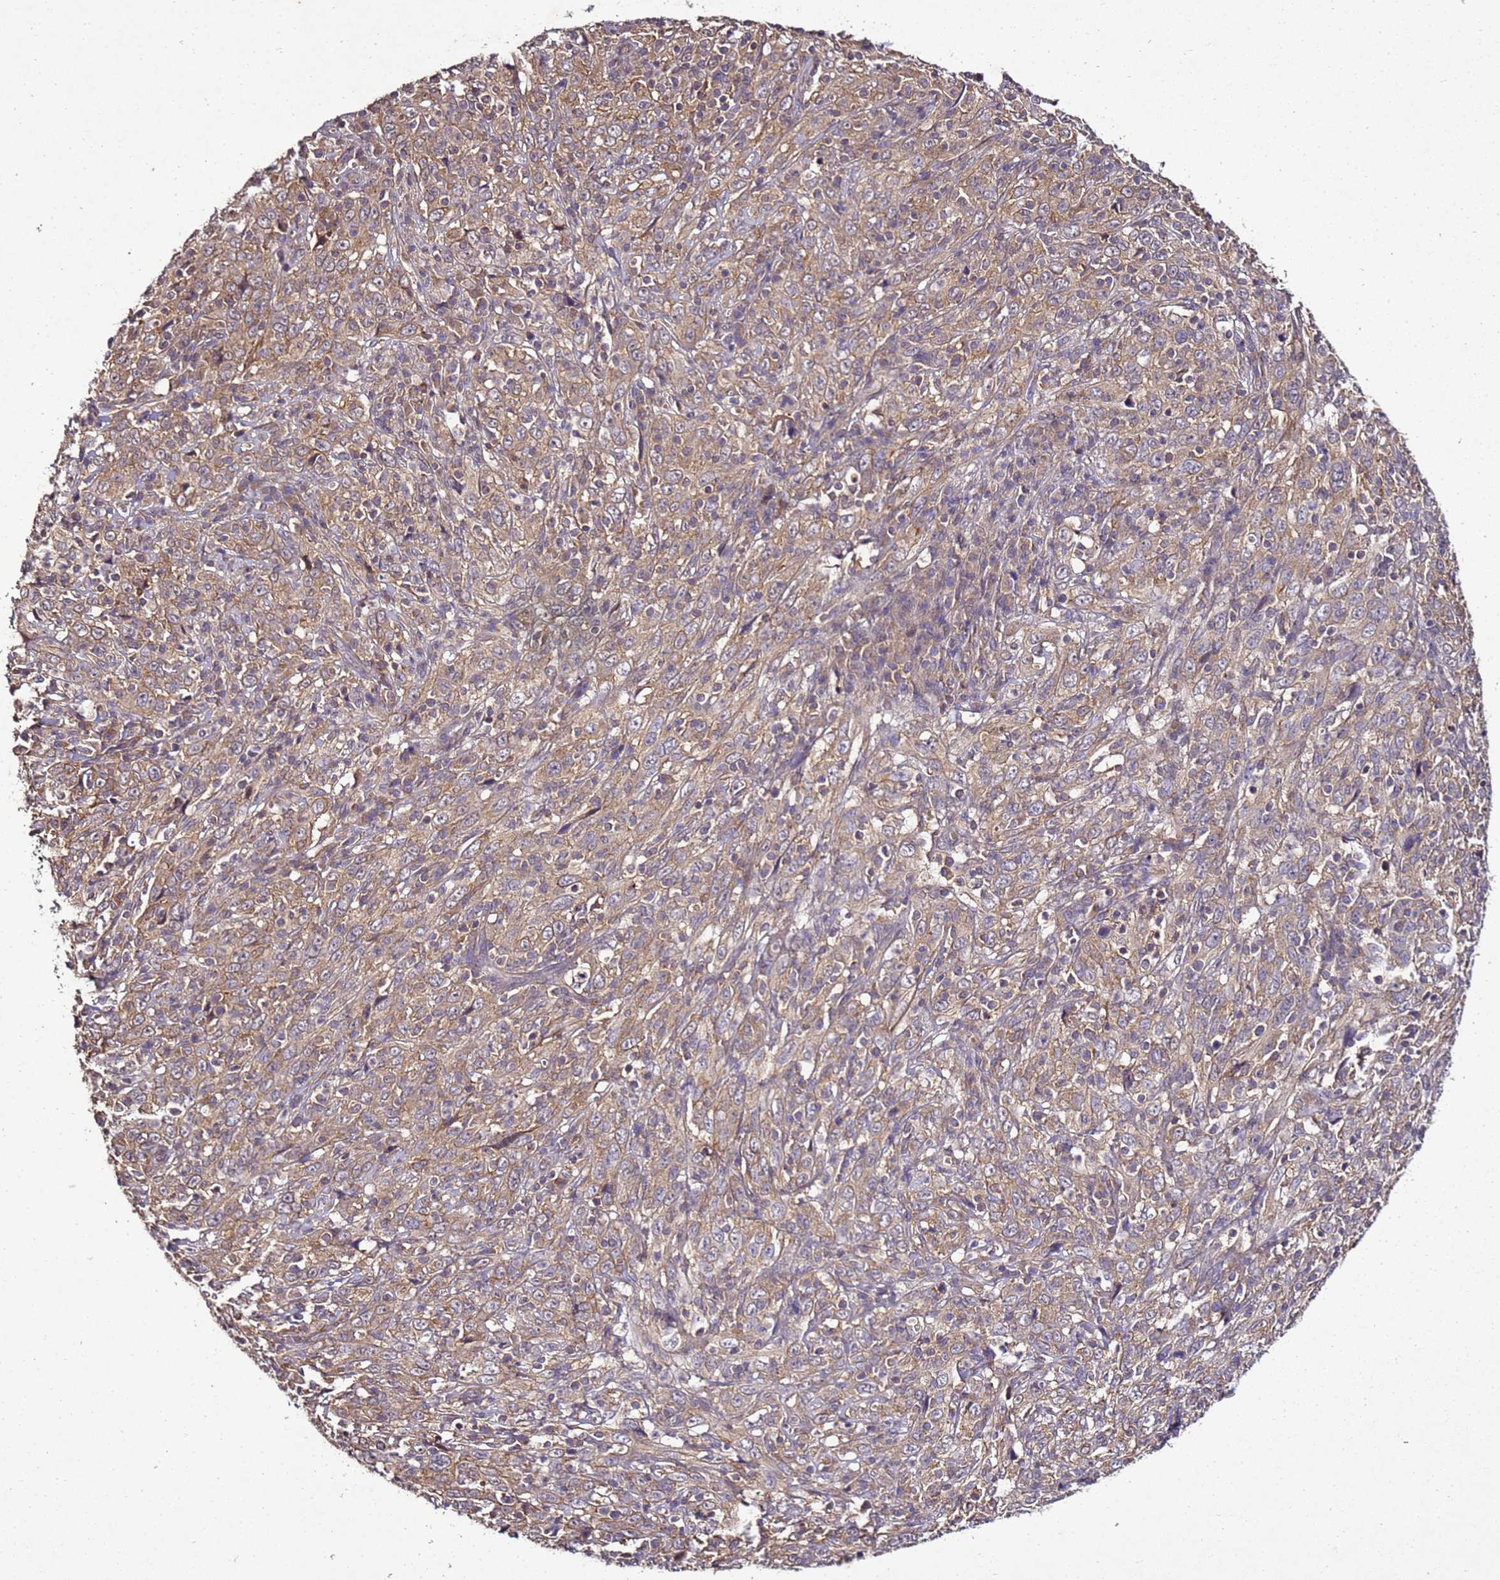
{"staining": {"intensity": "moderate", "quantity": ">75%", "location": "cytoplasmic/membranous"}, "tissue": "cervical cancer", "cell_type": "Tumor cells", "image_type": "cancer", "snomed": [{"axis": "morphology", "description": "Squamous cell carcinoma, NOS"}, {"axis": "topography", "description": "Cervix"}], "caption": "This image exhibits cervical squamous cell carcinoma stained with immunohistochemistry to label a protein in brown. The cytoplasmic/membranous of tumor cells show moderate positivity for the protein. Nuclei are counter-stained blue.", "gene": "ANKRD17", "patient": {"sex": "female", "age": 46}}